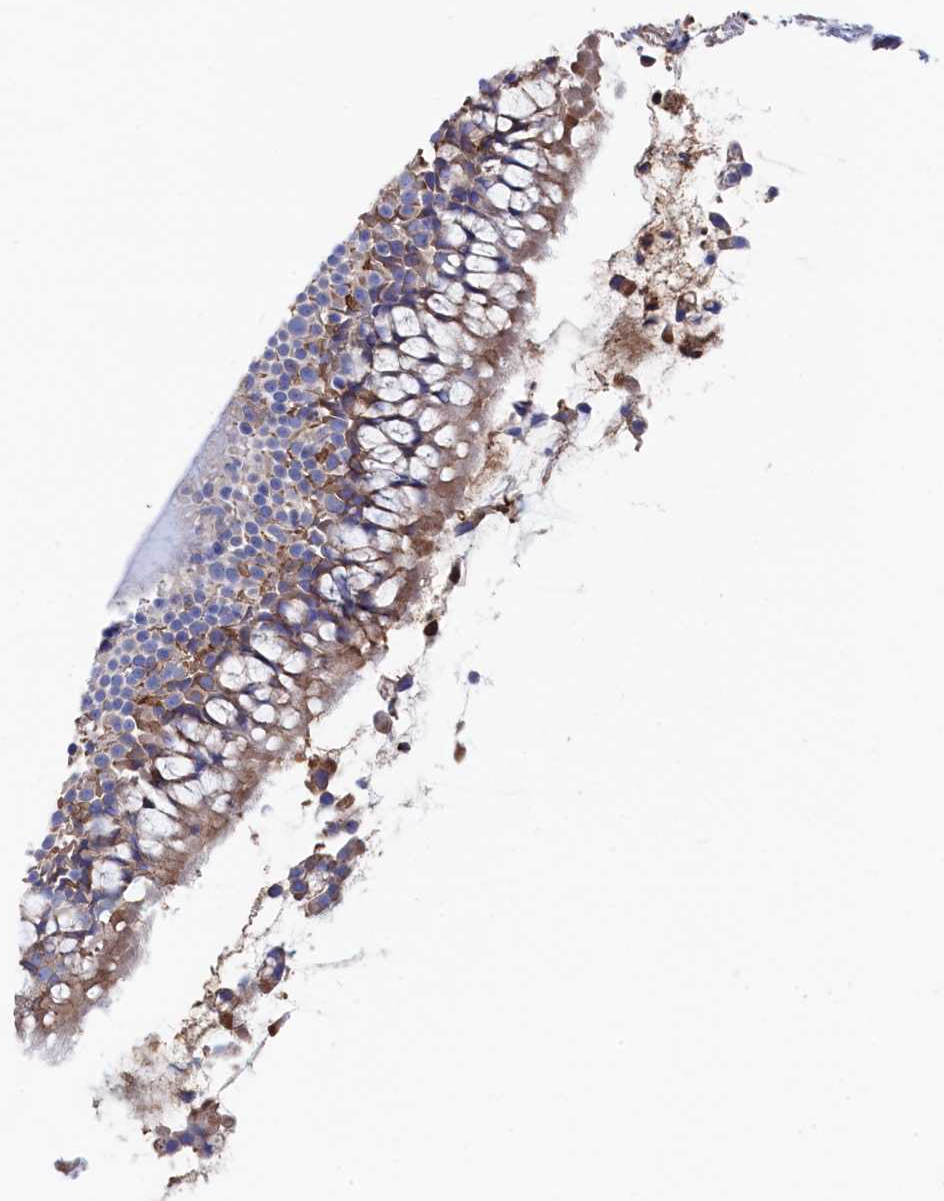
{"staining": {"intensity": "moderate", "quantity": "25%-75%", "location": "cytoplasmic/membranous"}, "tissue": "nasopharynx", "cell_type": "Respiratory epithelial cells", "image_type": "normal", "snomed": [{"axis": "morphology", "description": "Normal tissue, NOS"}, {"axis": "topography", "description": "Nasopharynx"}], "caption": "Human nasopharynx stained for a protein (brown) reveals moderate cytoplasmic/membranous positive positivity in approximately 25%-75% of respiratory epithelial cells.", "gene": "C12orf73", "patient": {"sex": "male", "age": 32}}